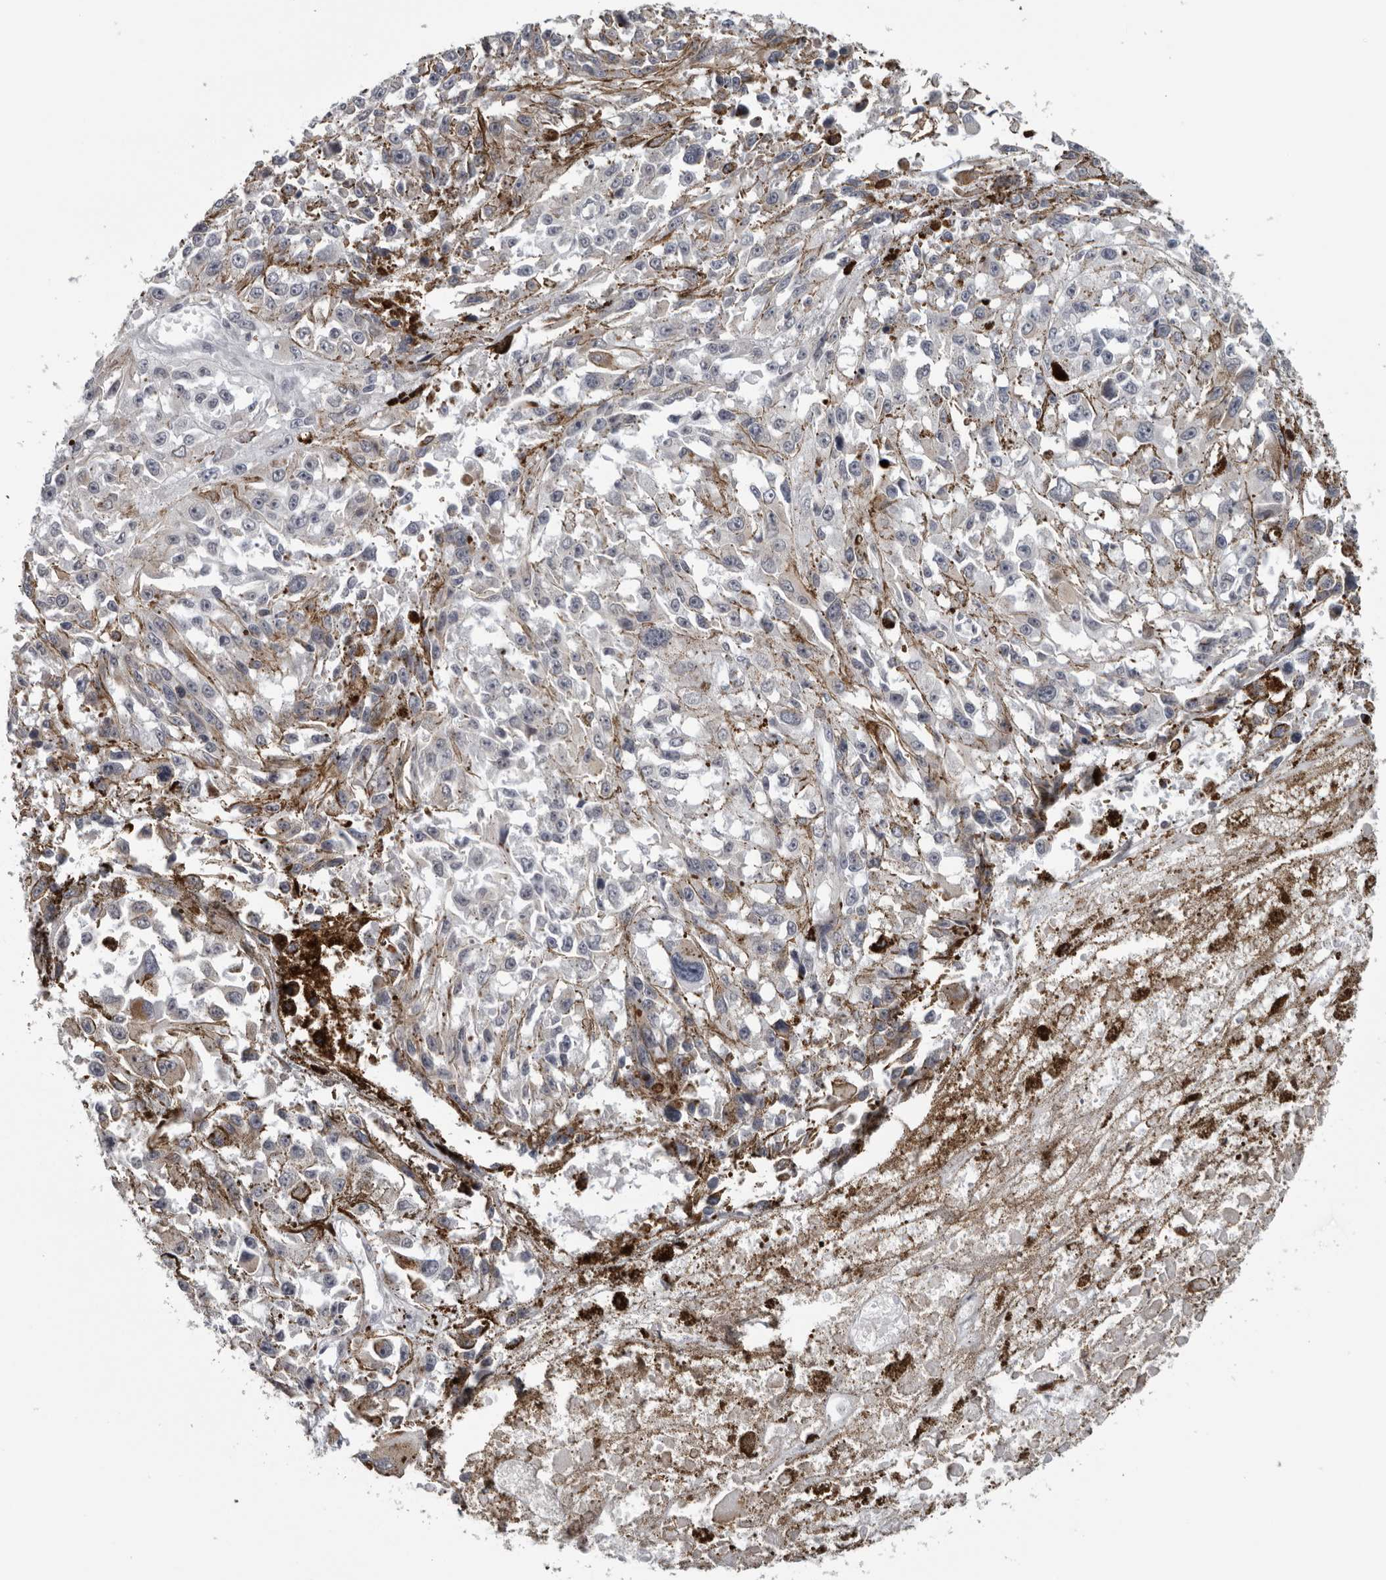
{"staining": {"intensity": "negative", "quantity": "none", "location": "none"}, "tissue": "melanoma", "cell_type": "Tumor cells", "image_type": "cancer", "snomed": [{"axis": "morphology", "description": "Malignant melanoma, Metastatic site"}, {"axis": "topography", "description": "Lymph node"}], "caption": "Tumor cells are negative for brown protein staining in melanoma.", "gene": "CPT2", "patient": {"sex": "male", "age": 59}}